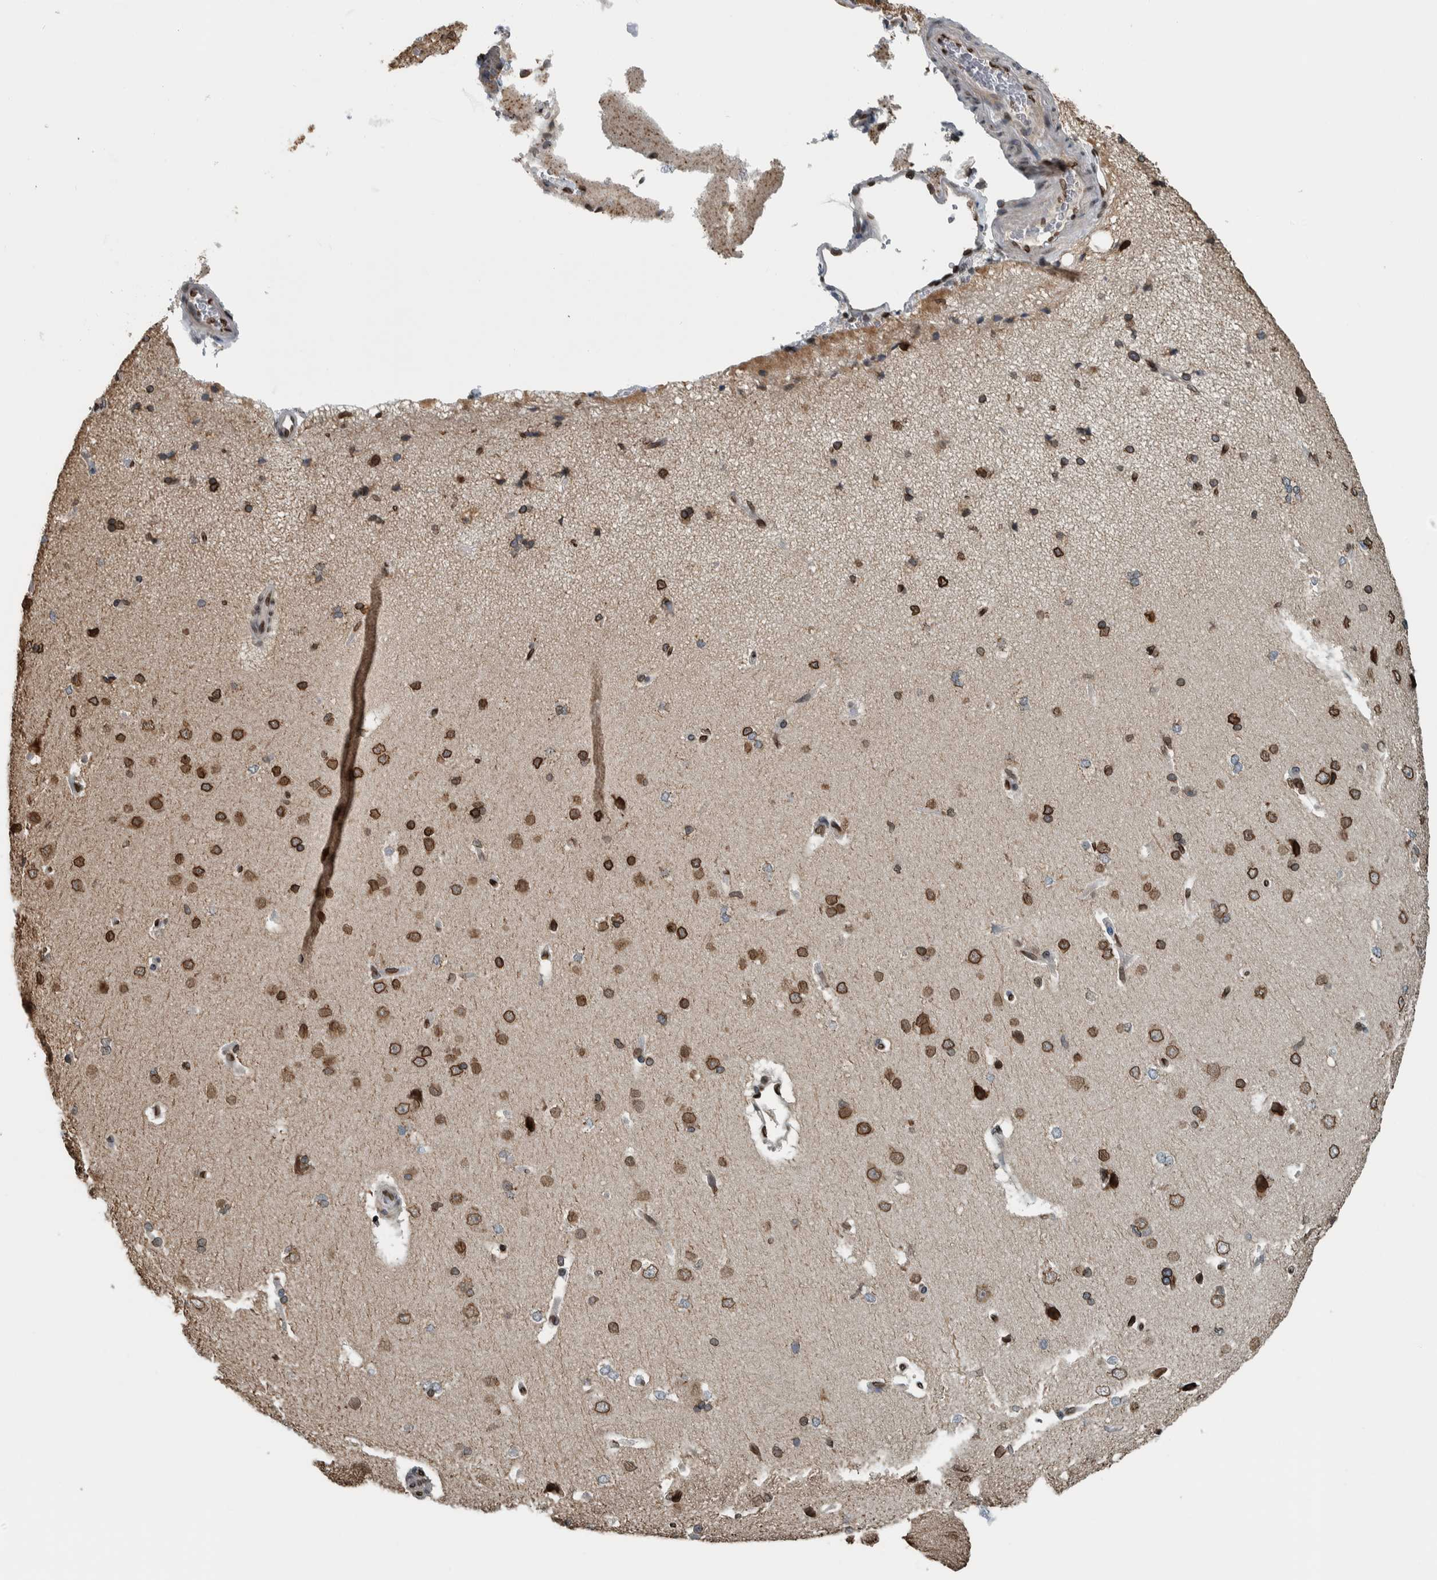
{"staining": {"intensity": "strong", "quantity": ">75%", "location": "cytoplasmic/membranous,nuclear"}, "tissue": "cerebral cortex", "cell_type": "Endothelial cells", "image_type": "normal", "snomed": [{"axis": "morphology", "description": "Normal tissue, NOS"}, {"axis": "topography", "description": "Cerebral cortex"}], "caption": "The histopathology image shows immunohistochemical staining of benign cerebral cortex. There is strong cytoplasmic/membranous,nuclear expression is present in approximately >75% of endothelial cells.", "gene": "FAM135B", "patient": {"sex": "male", "age": 62}}